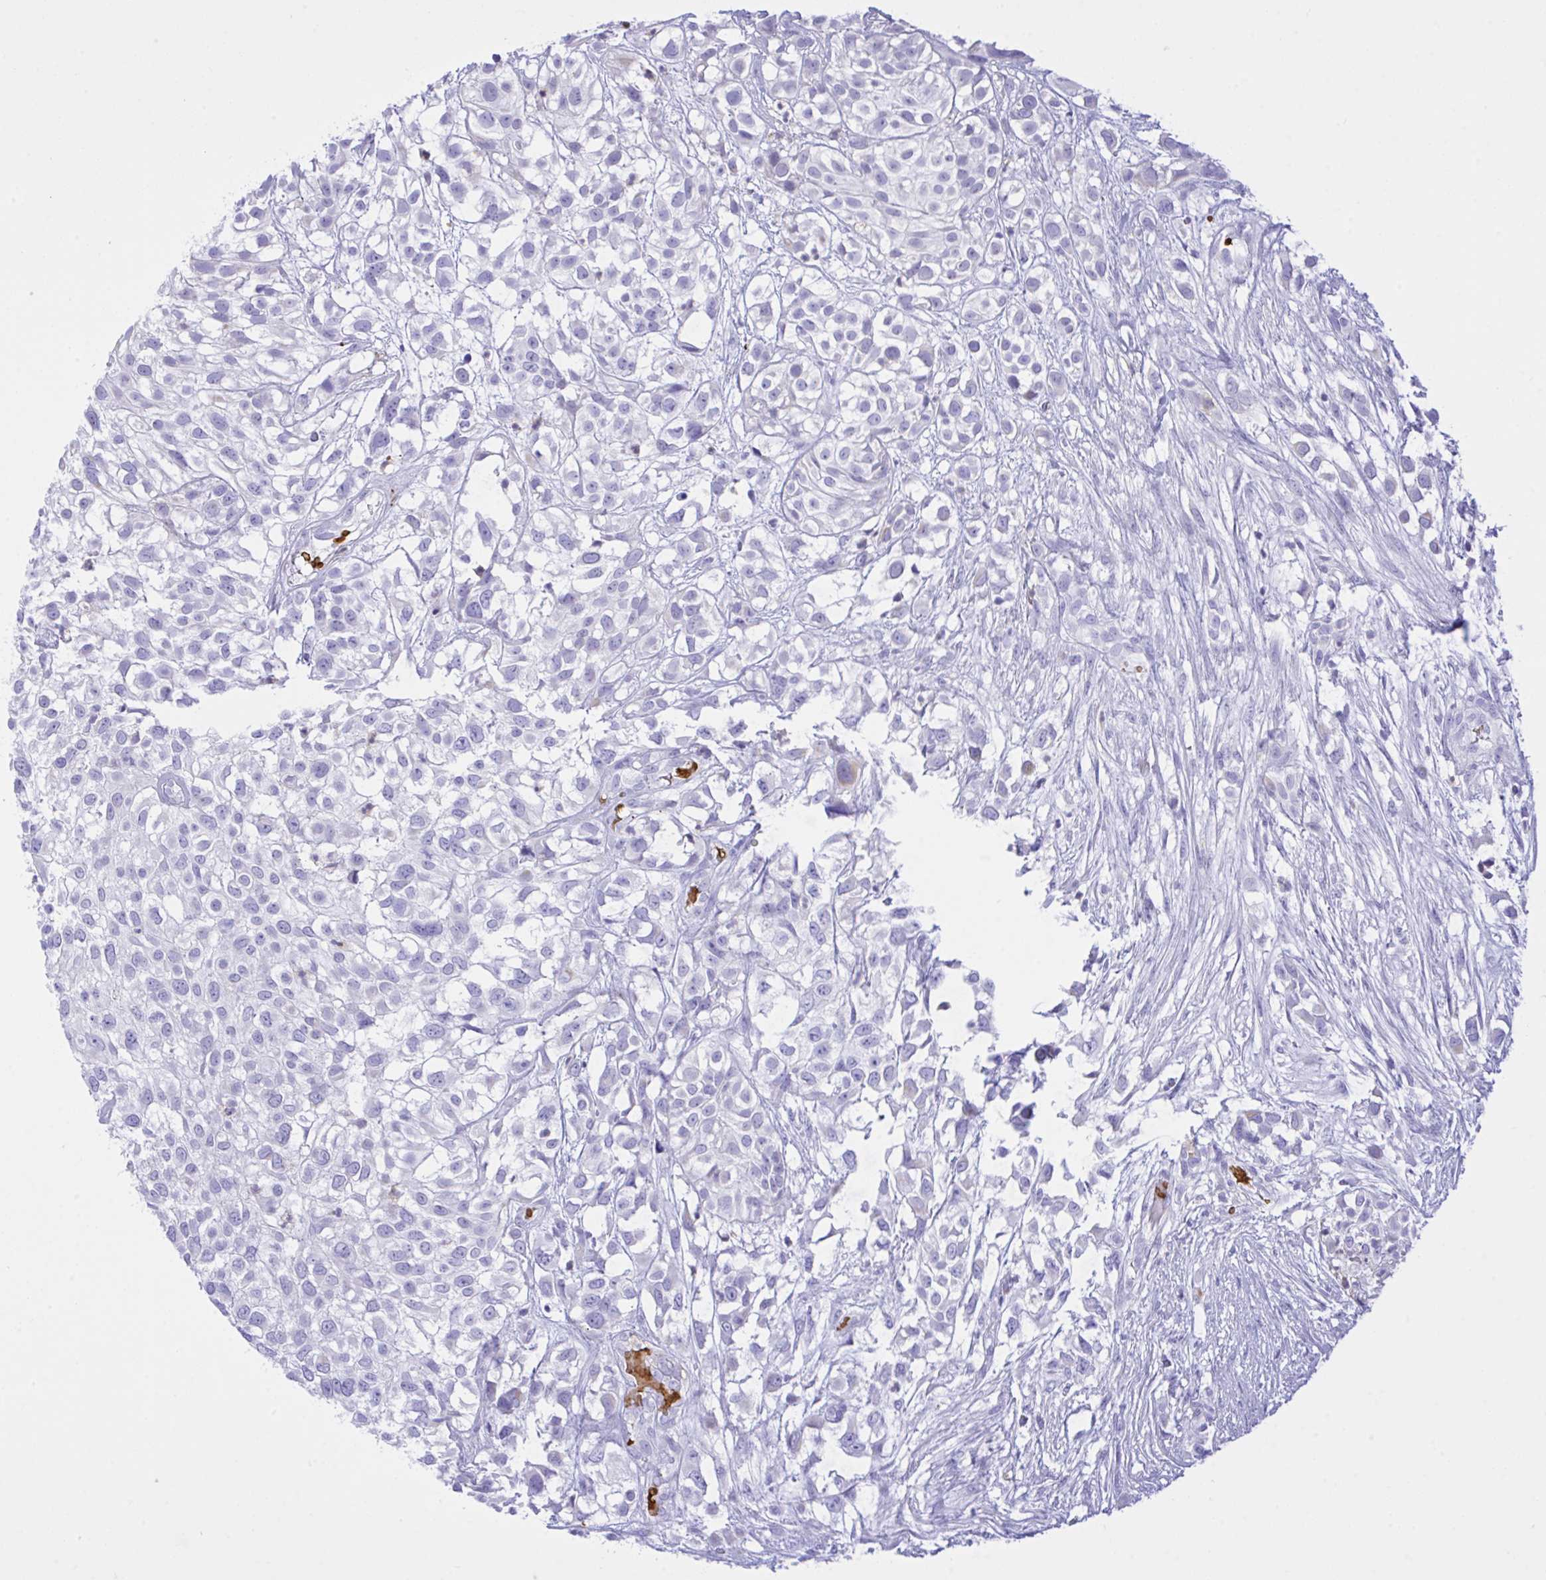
{"staining": {"intensity": "negative", "quantity": "none", "location": "none"}, "tissue": "urothelial cancer", "cell_type": "Tumor cells", "image_type": "cancer", "snomed": [{"axis": "morphology", "description": "Urothelial carcinoma, High grade"}, {"axis": "topography", "description": "Urinary bladder"}], "caption": "IHC of high-grade urothelial carcinoma demonstrates no staining in tumor cells.", "gene": "ZNF221", "patient": {"sex": "male", "age": 56}}